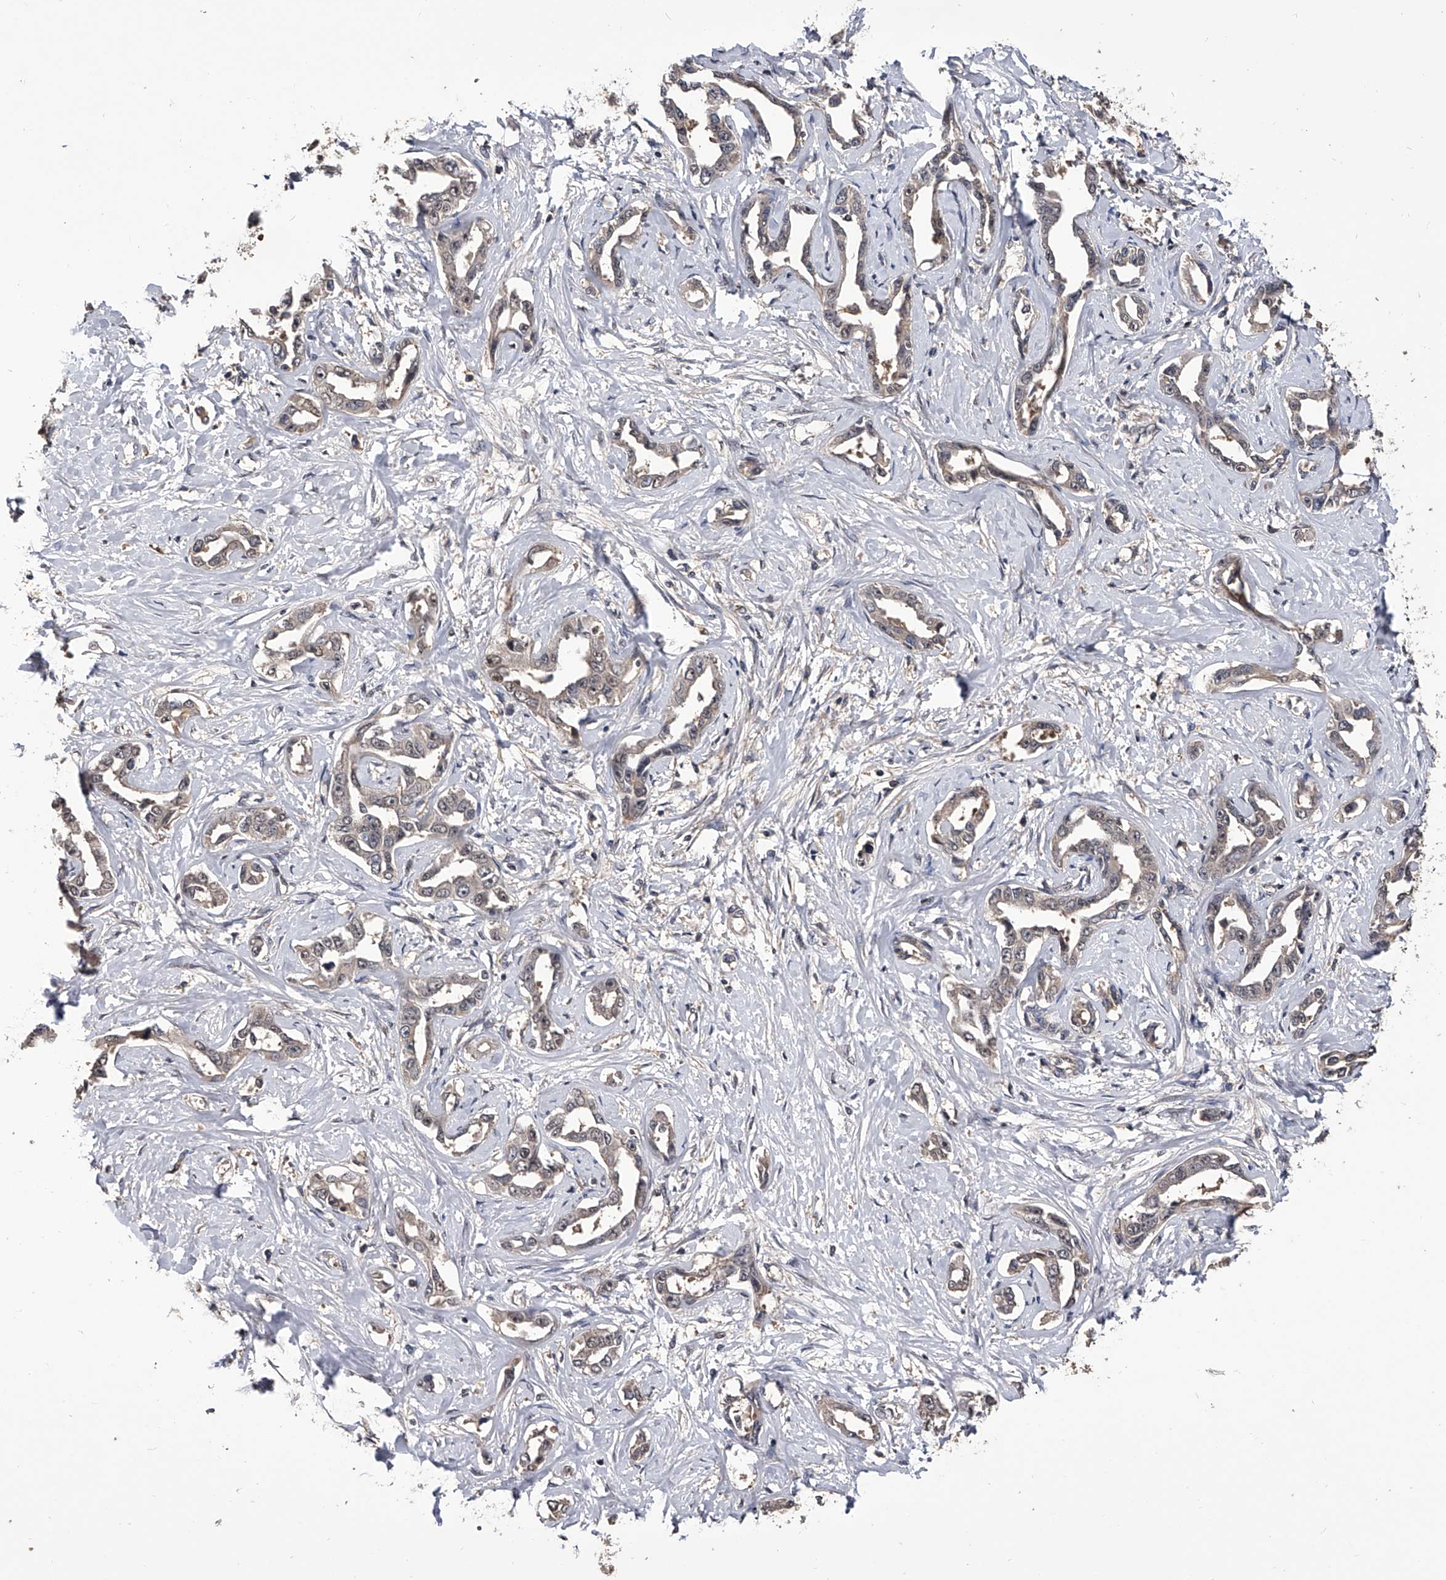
{"staining": {"intensity": "weak", "quantity": "25%-75%", "location": "cytoplasmic/membranous"}, "tissue": "liver cancer", "cell_type": "Tumor cells", "image_type": "cancer", "snomed": [{"axis": "morphology", "description": "Cholangiocarcinoma"}, {"axis": "topography", "description": "Liver"}], "caption": "Tumor cells show low levels of weak cytoplasmic/membranous expression in approximately 25%-75% of cells in cholangiocarcinoma (liver). The staining was performed using DAB (3,3'-diaminobenzidine), with brown indicating positive protein expression. Nuclei are stained blue with hematoxylin.", "gene": "EFCAB7", "patient": {"sex": "male", "age": 59}}